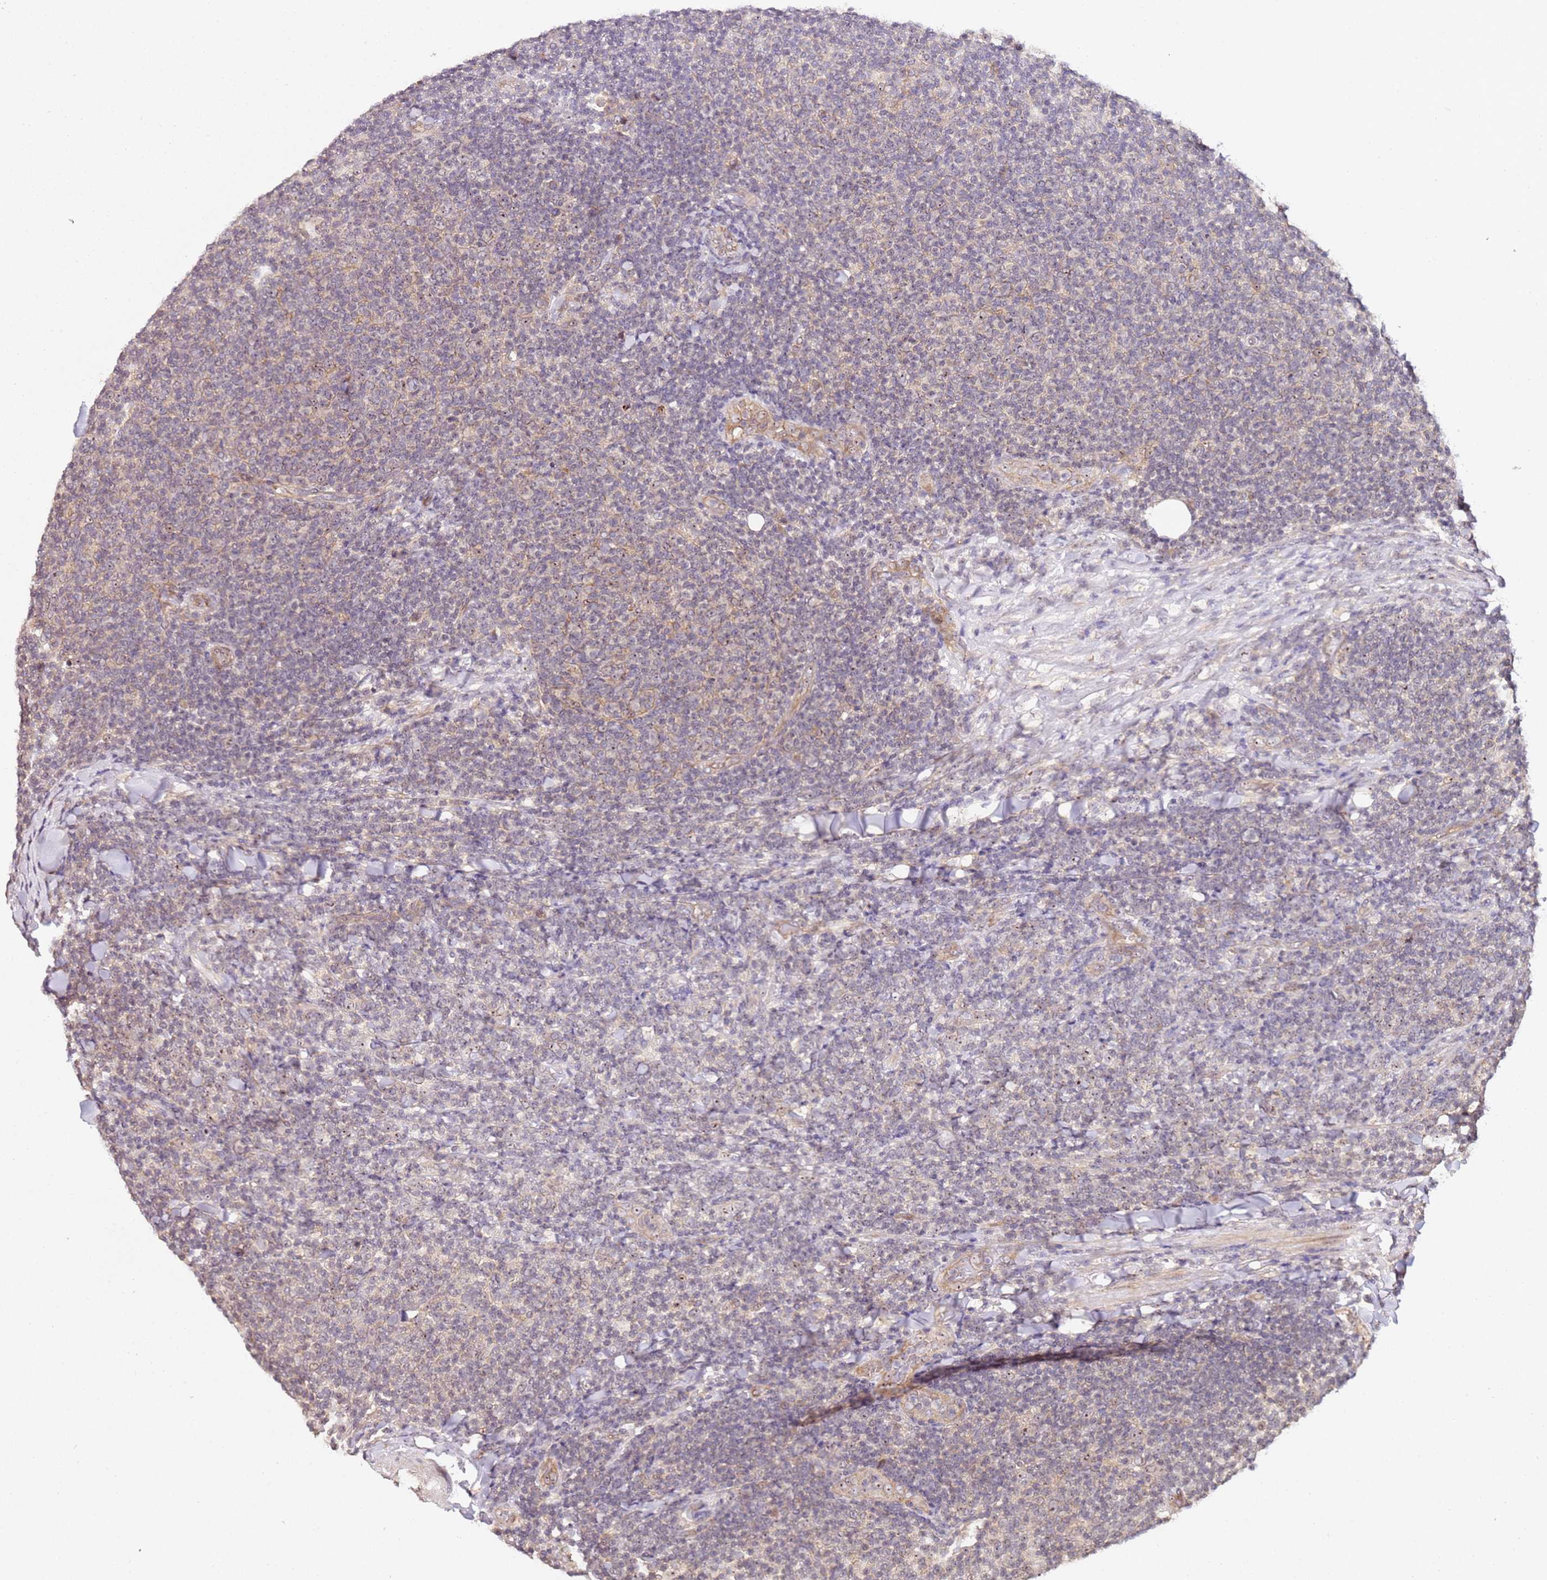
{"staining": {"intensity": "weak", "quantity": "<25%", "location": "cytoplasmic/membranous"}, "tissue": "lymphoma", "cell_type": "Tumor cells", "image_type": "cancer", "snomed": [{"axis": "morphology", "description": "Malignant lymphoma, non-Hodgkin's type, Low grade"}, {"axis": "topography", "description": "Lymph node"}], "caption": "Histopathology image shows no protein positivity in tumor cells of lymphoma tissue.", "gene": "DDX27", "patient": {"sex": "male", "age": 66}}